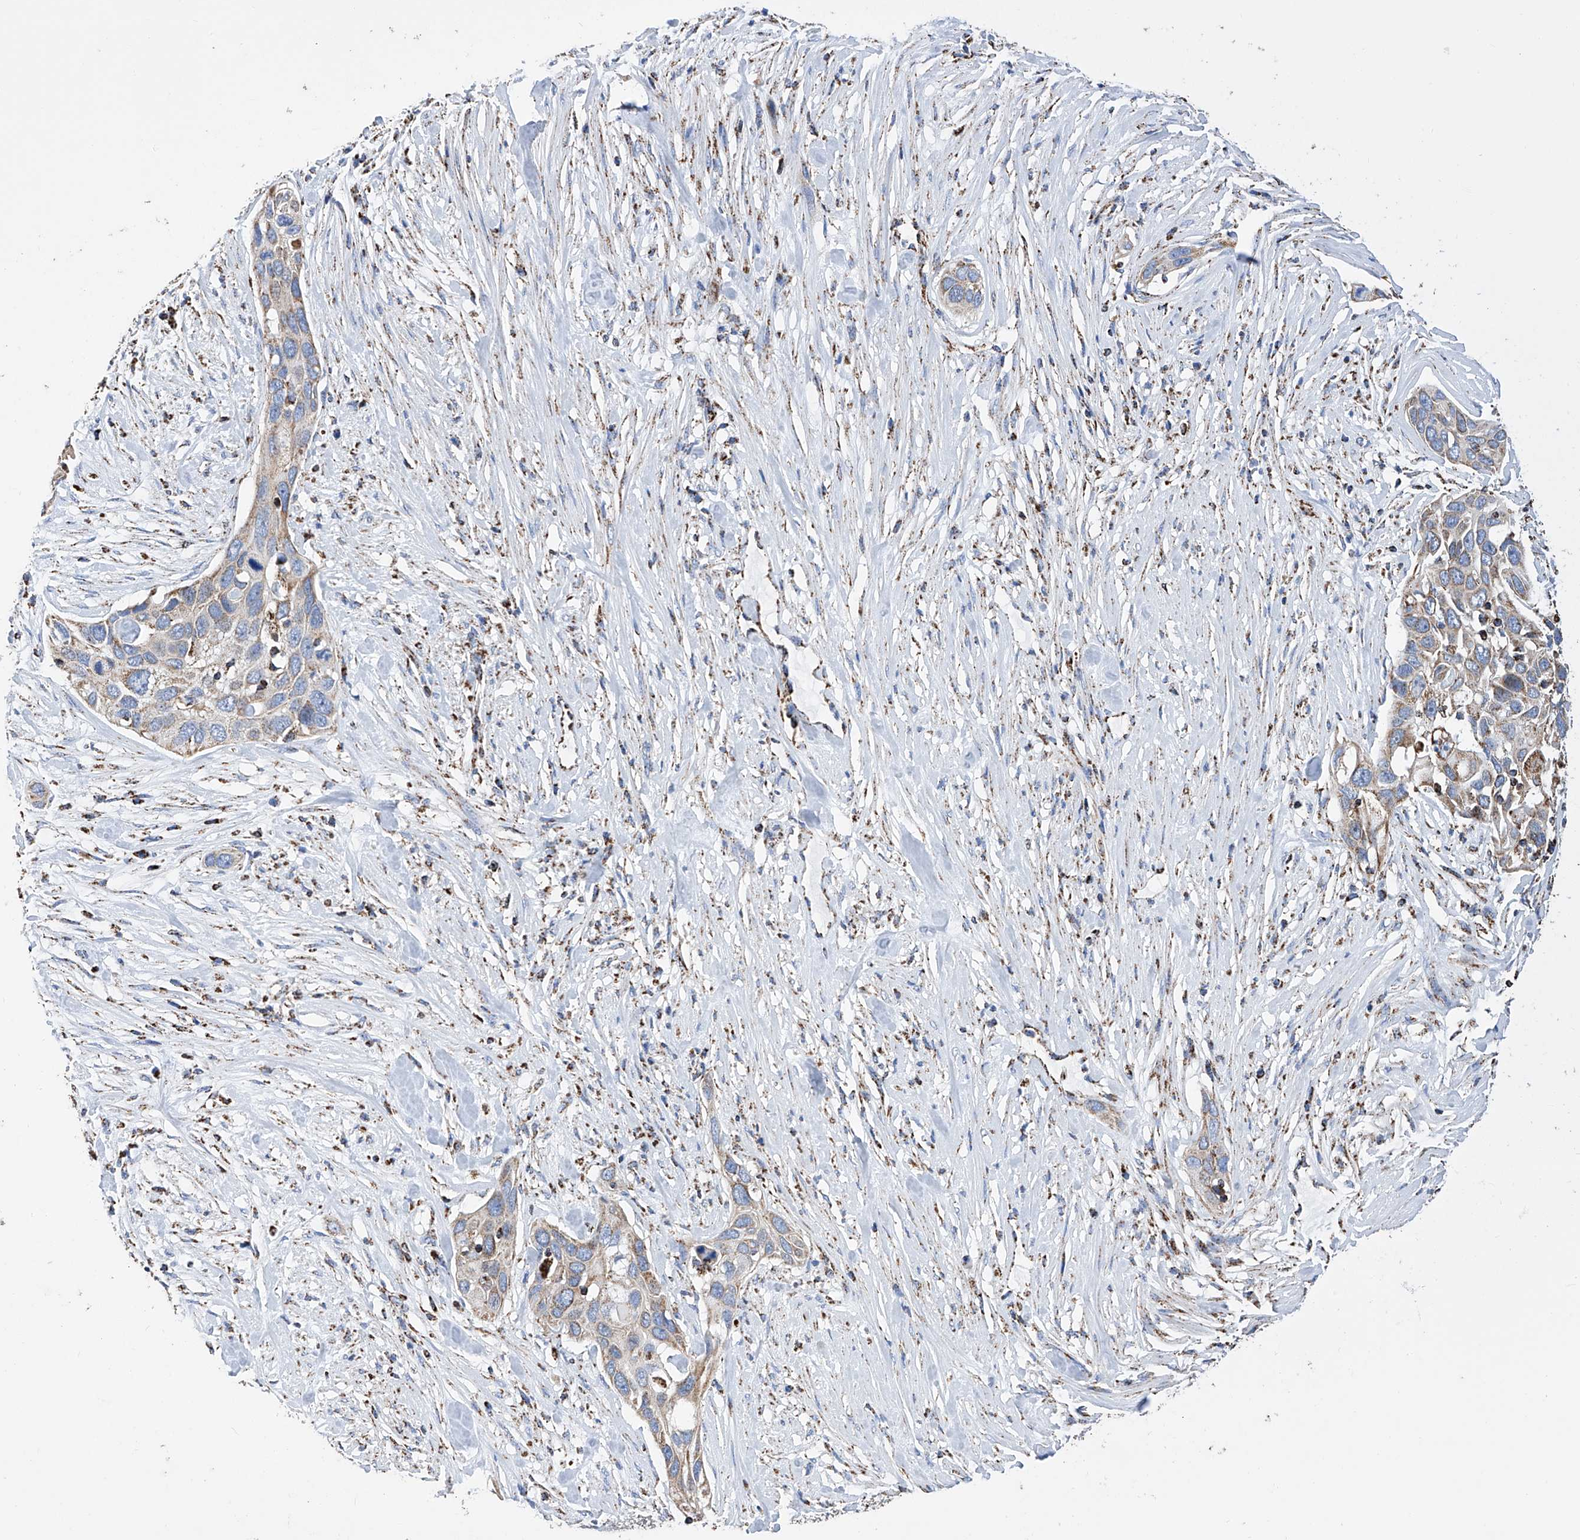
{"staining": {"intensity": "weak", "quantity": ">75%", "location": "cytoplasmic/membranous"}, "tissue": "pancreatic cancer", "cell_type": "Tumor cells", "image_type": "cancer", "snomed": [{"axis": "morphology", "description": "Adenocarcinoma, NOS"}, {"axis": "topography", "description": "Pancreas"}], "caption": "A micrograph showing weak cytoplasmic/membranous positivity in about >75% of tumor cells in pancreatic adenocarcinoma, as visualized by brown immunohistochemical staining.", "gene": "ATP5PF", "patient": {"sex": "female", "age": 60}}